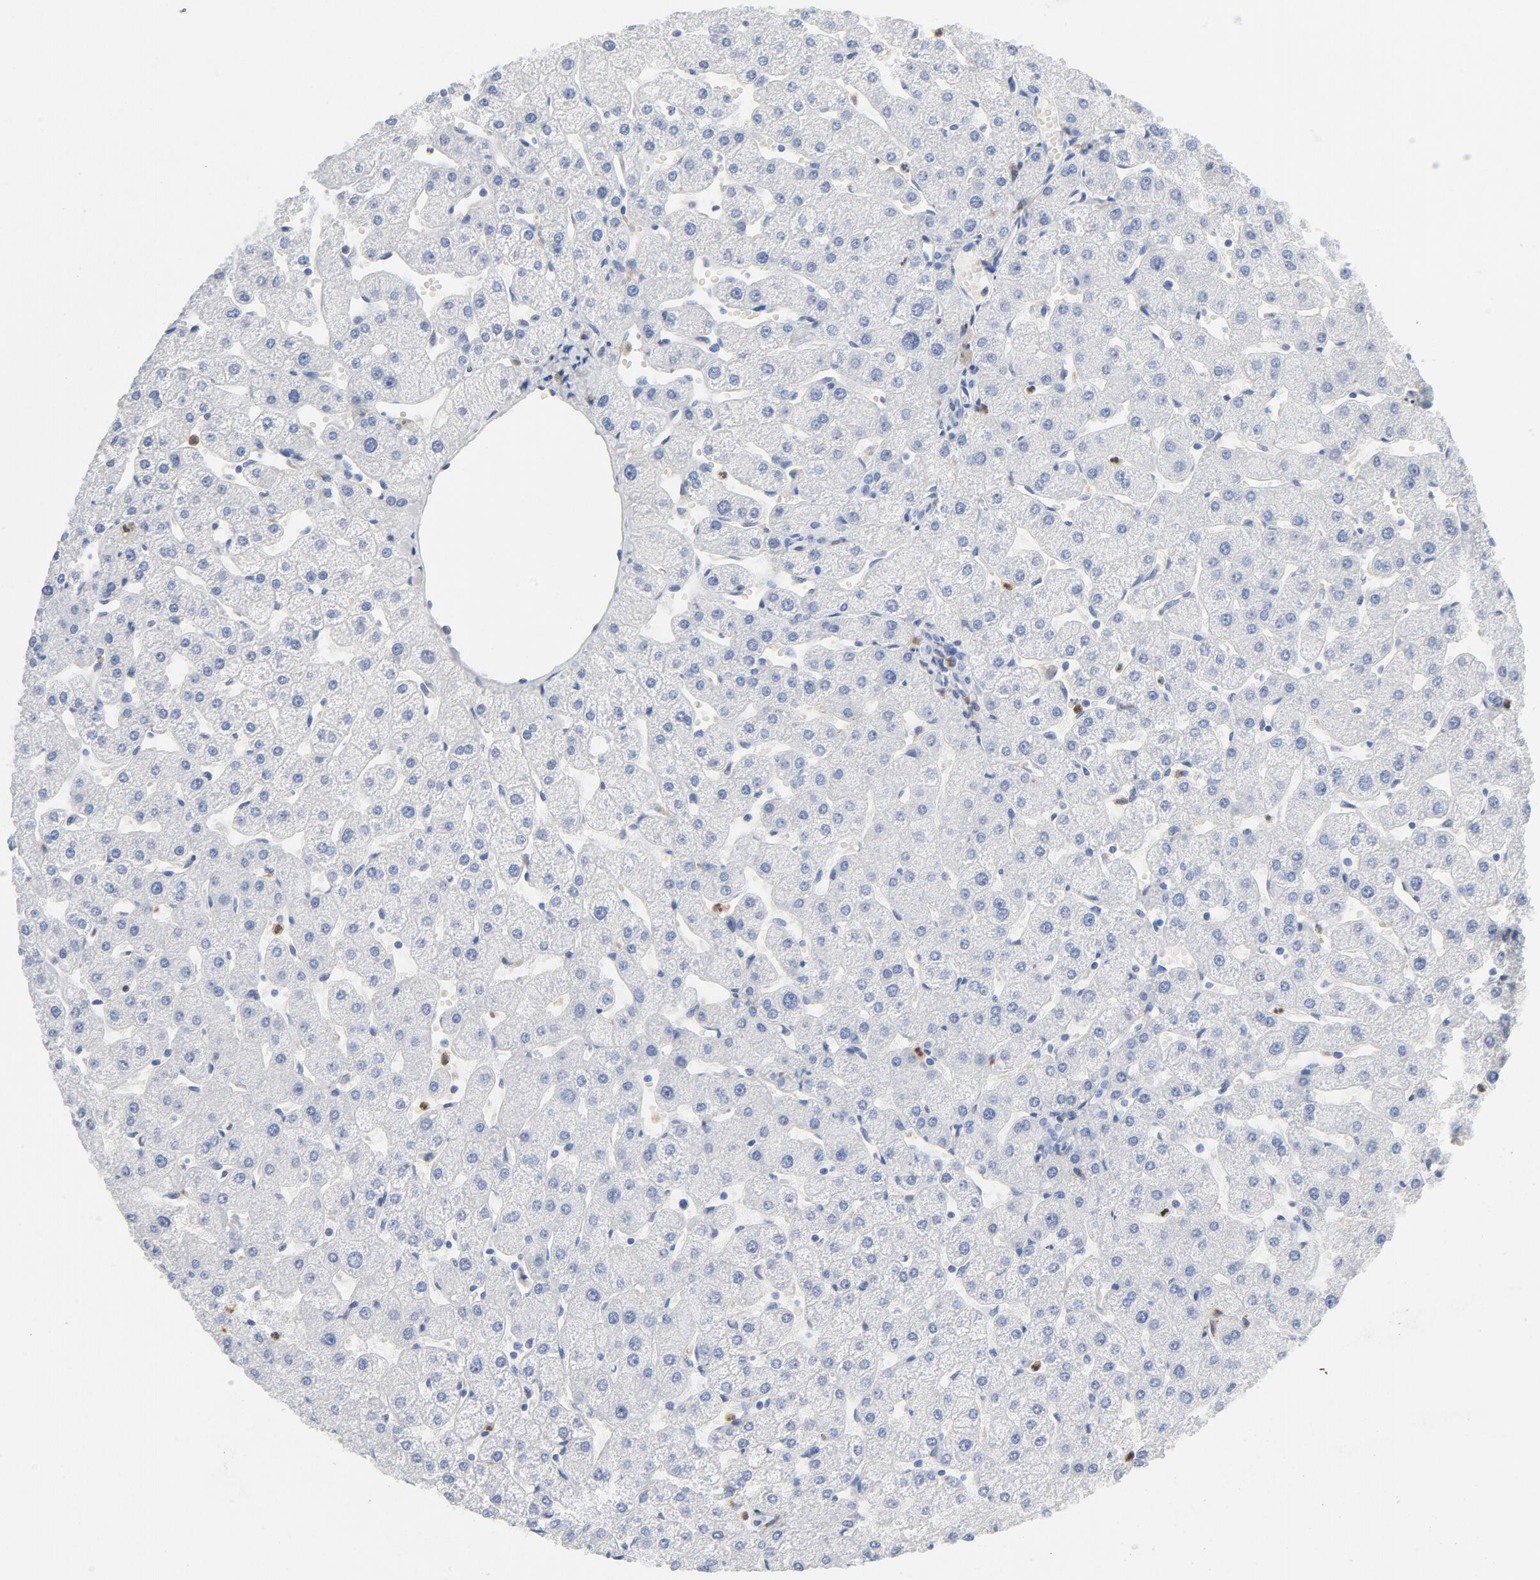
{"staining": {"intensity": "negative", "quantity": "none", "location": "none"}, "tissue": "liver", "cell_type": "Cholangiocytes", "image_type": "normal", "snomed": [{"axis": "morphology", "description": "Normal tissue, NOS"}, {"axis": "topography", "description": "Liver"}], "caption": "Protein analysis of benign liver shows no significant staining in cholangiocytes.", "gene": "NCF1", "patient": {"sex": "male", "age": 67}}